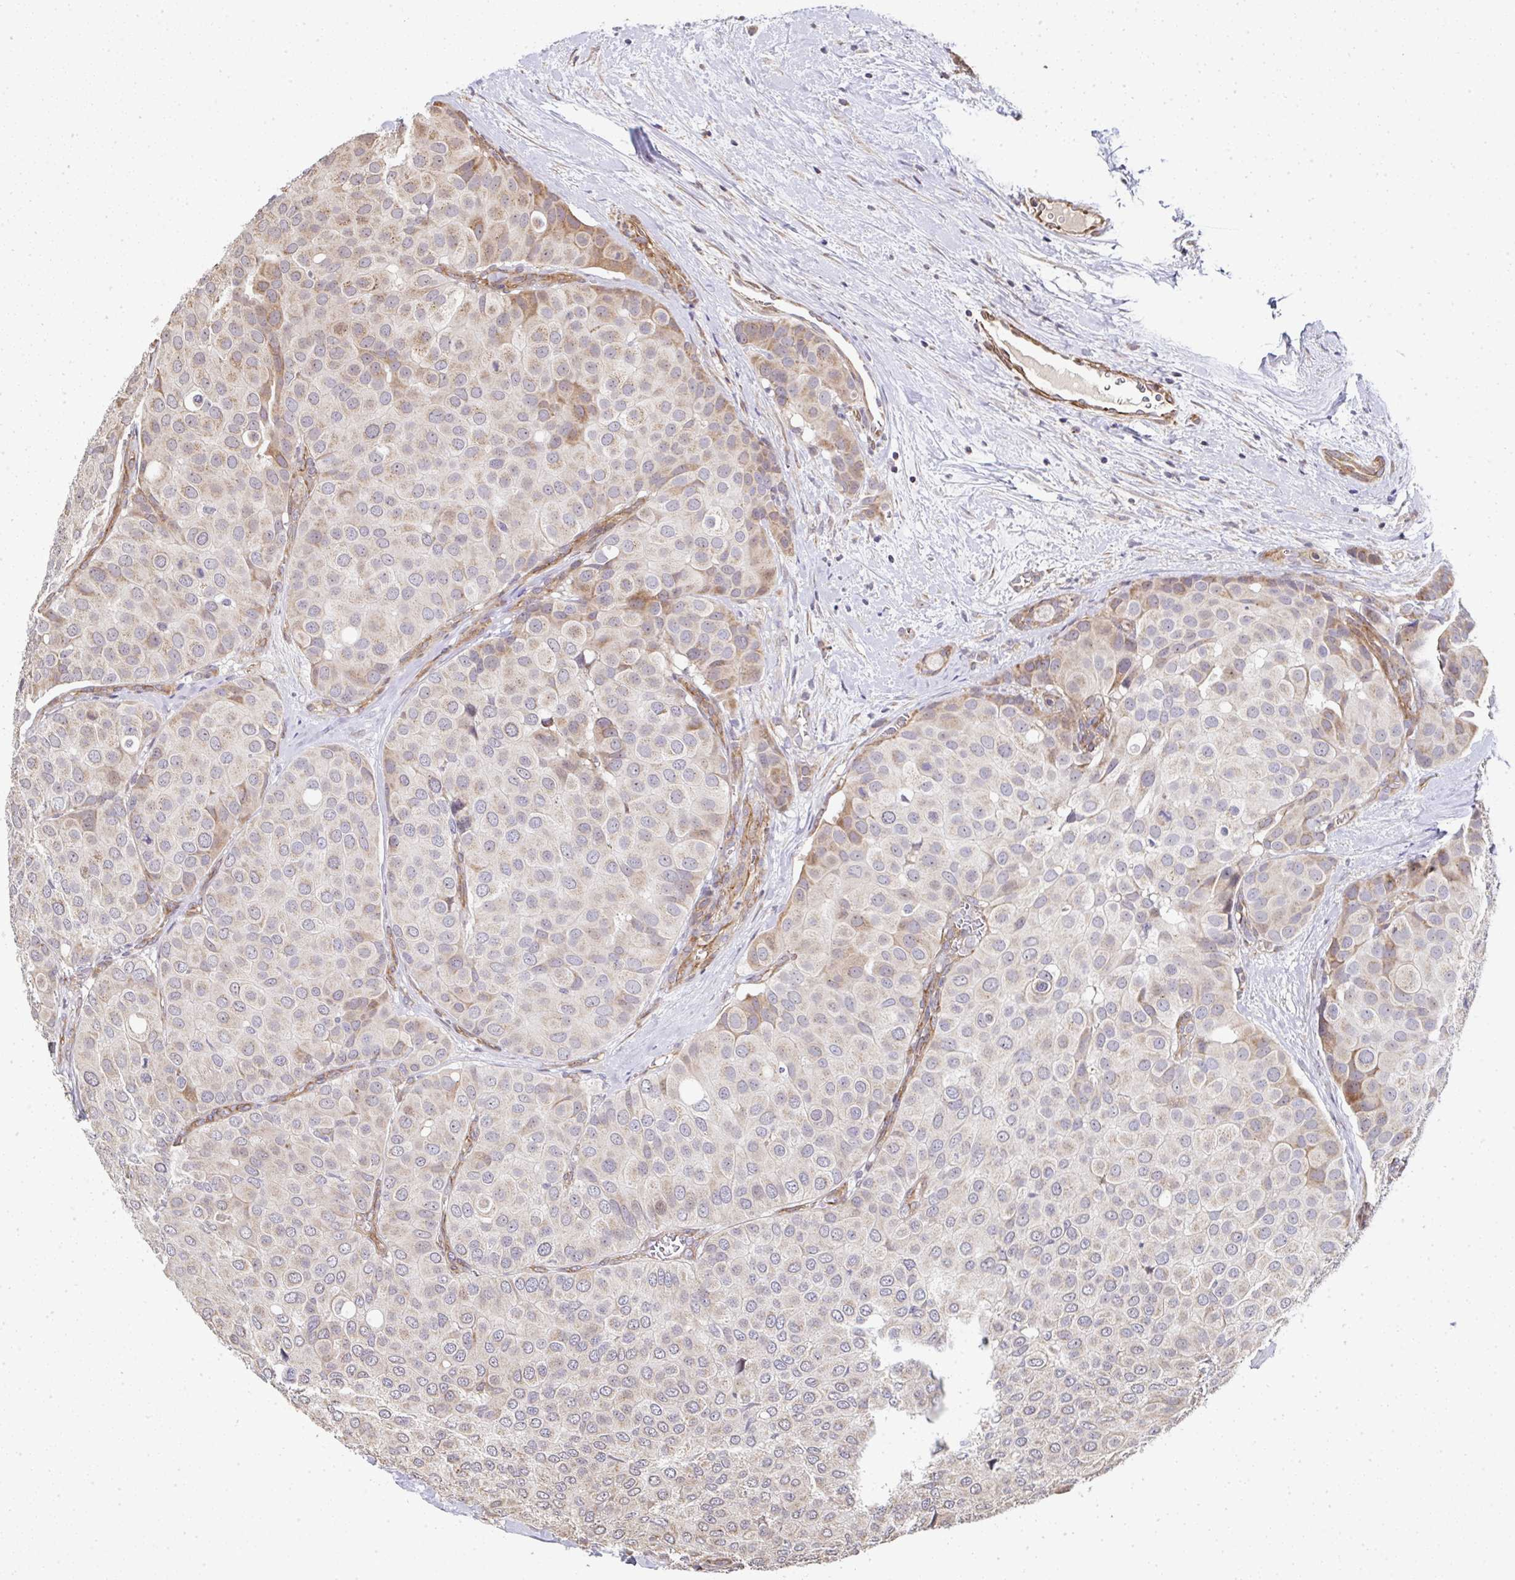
{"staining": {"intensity": "moderate", "quantity": "<25%", "location": "cytoplasmic/membranous"}, "tissue": "breast cancer", "cell_type": "Tumor cells", "image_type": "cancer", "snomed": [{"axis": "morphology", "description": "Duct carcinoma"}, {"axis": "topography", "description": "Breast"}], "caption": "Breast infiltrating ductal carcinoma stained with a protein marker demonstrates moderate staining in tumor cells.", "gene": "AGTPBP1", "patient": {"sex": "female", "age": 70}}